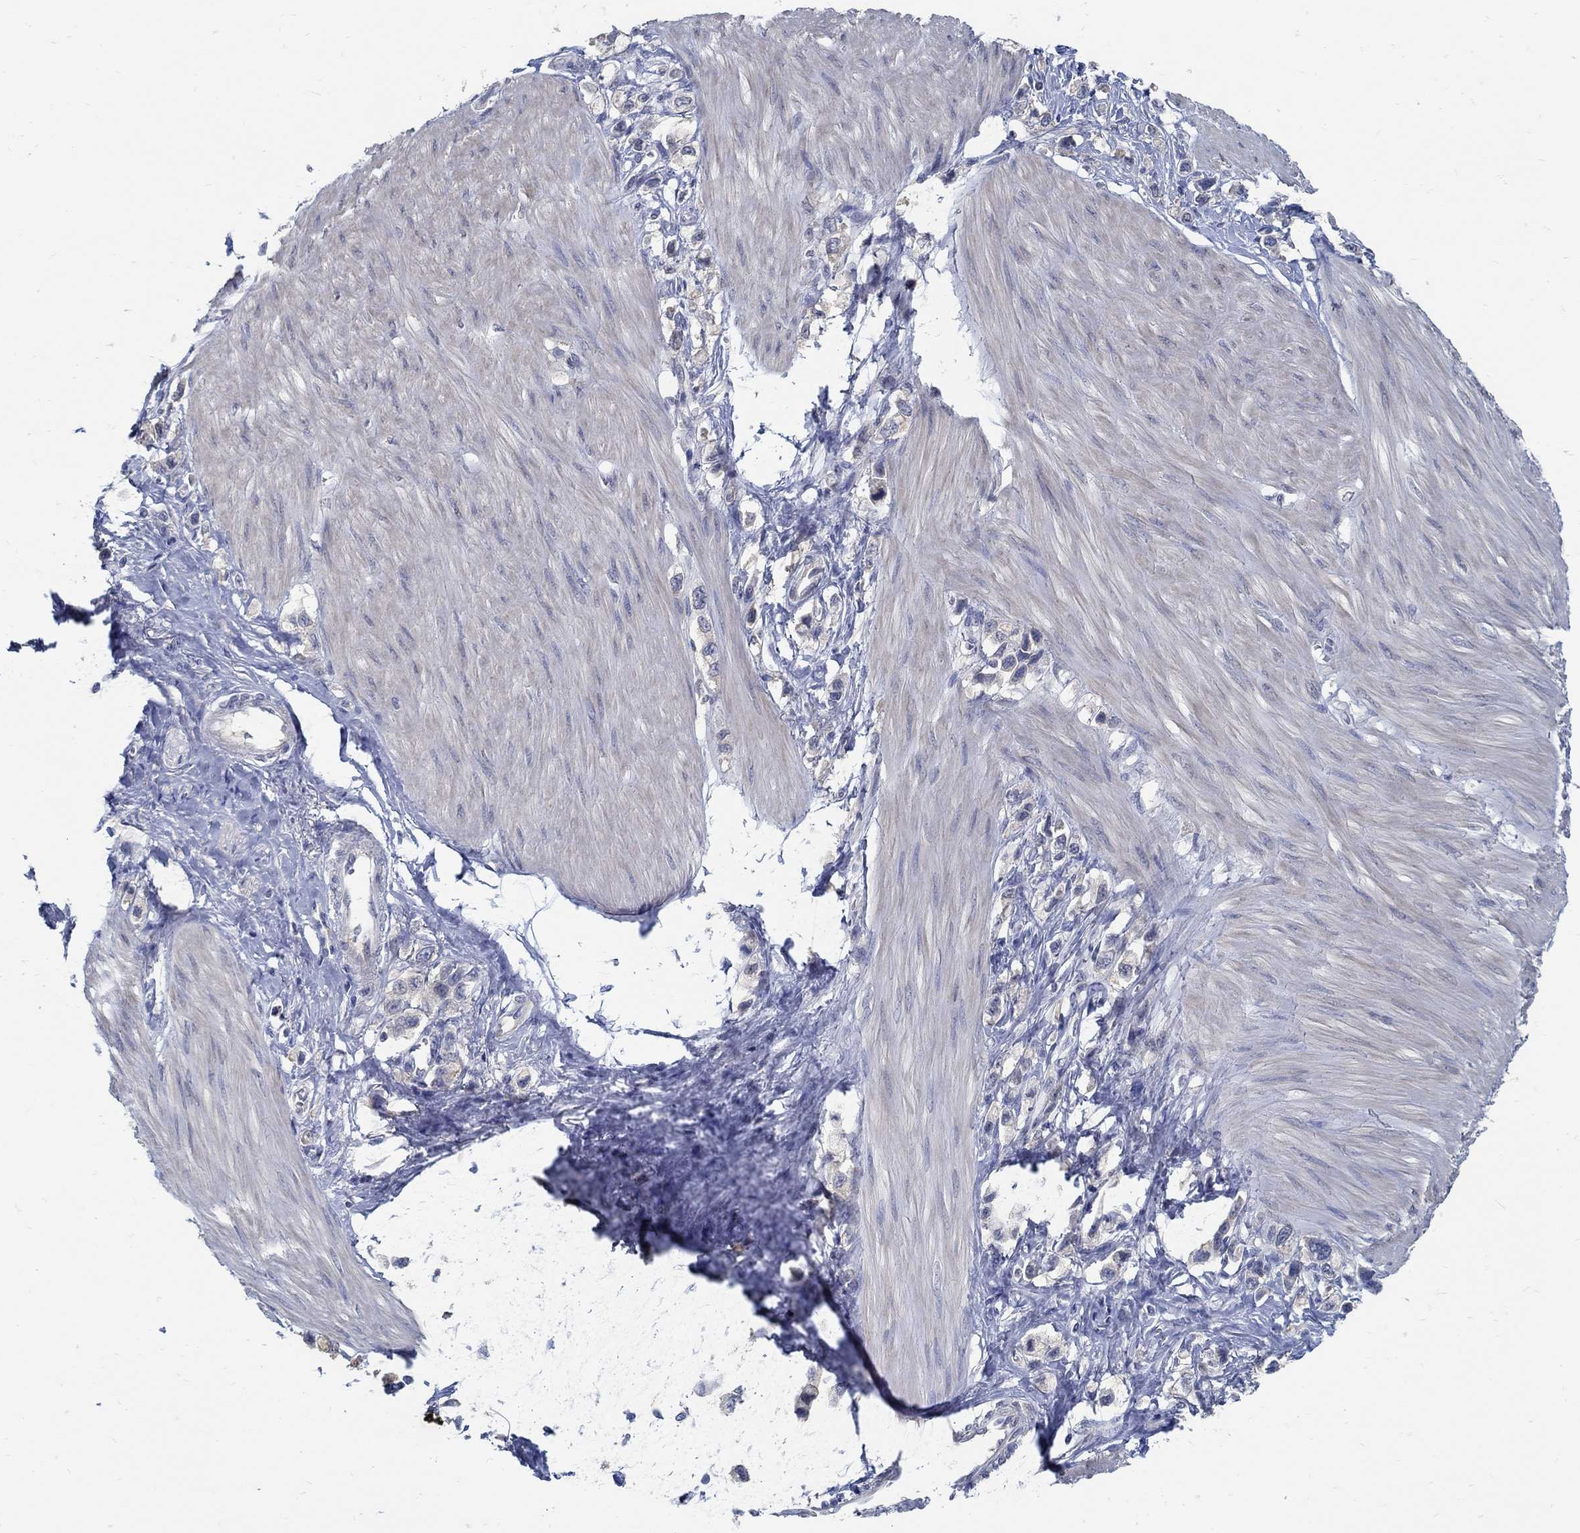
{"staining": {"intensity": "weak", "quantity": "<25%", "location": "cytoplasmic/membranous"}, "tissue": "stomach cancer", "cell_type": "Tumor cells", "image_type": "cancer", "snomed": [{"axis": "morphology", "description": "Normal tissue, NOS"}, {"axis": "morphology", "description": "Adenocarcinoma, NOS"}, {"axis": "morphology", "description": "Adenocarcinoma, High grade"}, {"axis": "topography", "description": "Stomach, upper"}, {"axis": "topography", "description": "Stomach"}], "caption": "Protein analysis of stomach cancer demonstrates no significant expression in tumor cells.", "gene": "PCDH11X", "patient": {"sex": "female", "age": 65}}